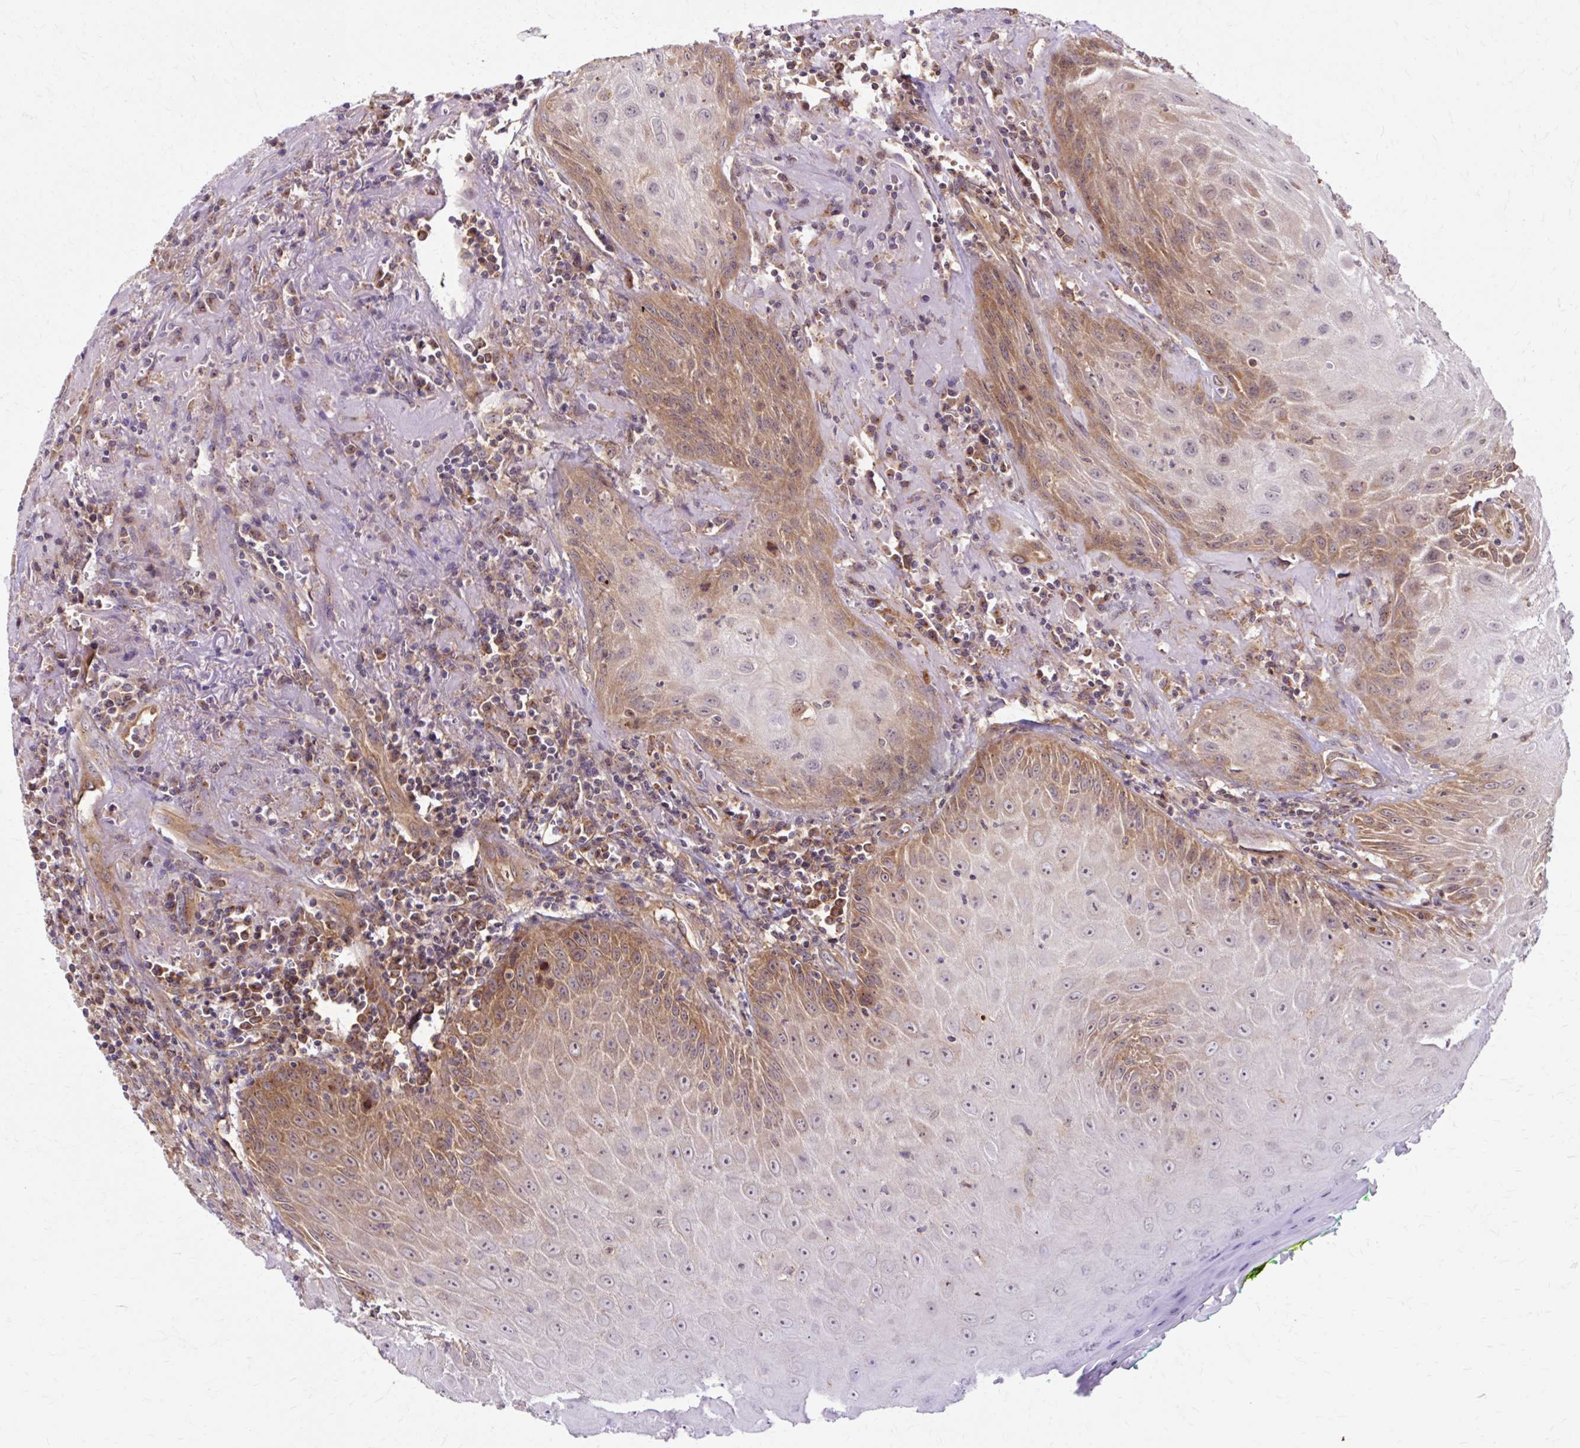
{"staining": {"intensity": "moderate", "quantity": ">75%", "location": "cytoplasmic/membranous"}, "tissue": "head and neck cancer", "cell_type": "Tumor cells", "image_type": "cancer", "snomed": [{"axis": "morphology", "description": "Normal tissue, NOS"}, {"axis": "morphology", "description": "Squamous cell carcinoma, NOS"}, {"axis": "topography", "description": "Oral tissue"}, {"axis": "topography", "description": "Head-Neck"}], "caption": "Head and neck cancer stained with immunohistochemistry displays moderate cytoplasmic/membranous positivity in about >75% of tumor cells. The protein is stained brown, and the nuclei are stained in blue (DAB (3,3'-diaminobenzidine) IHC with brightfield microscopy, high magnification).", "gene": "MZT2B", "patient": {"sex": "female", "age": 70}}